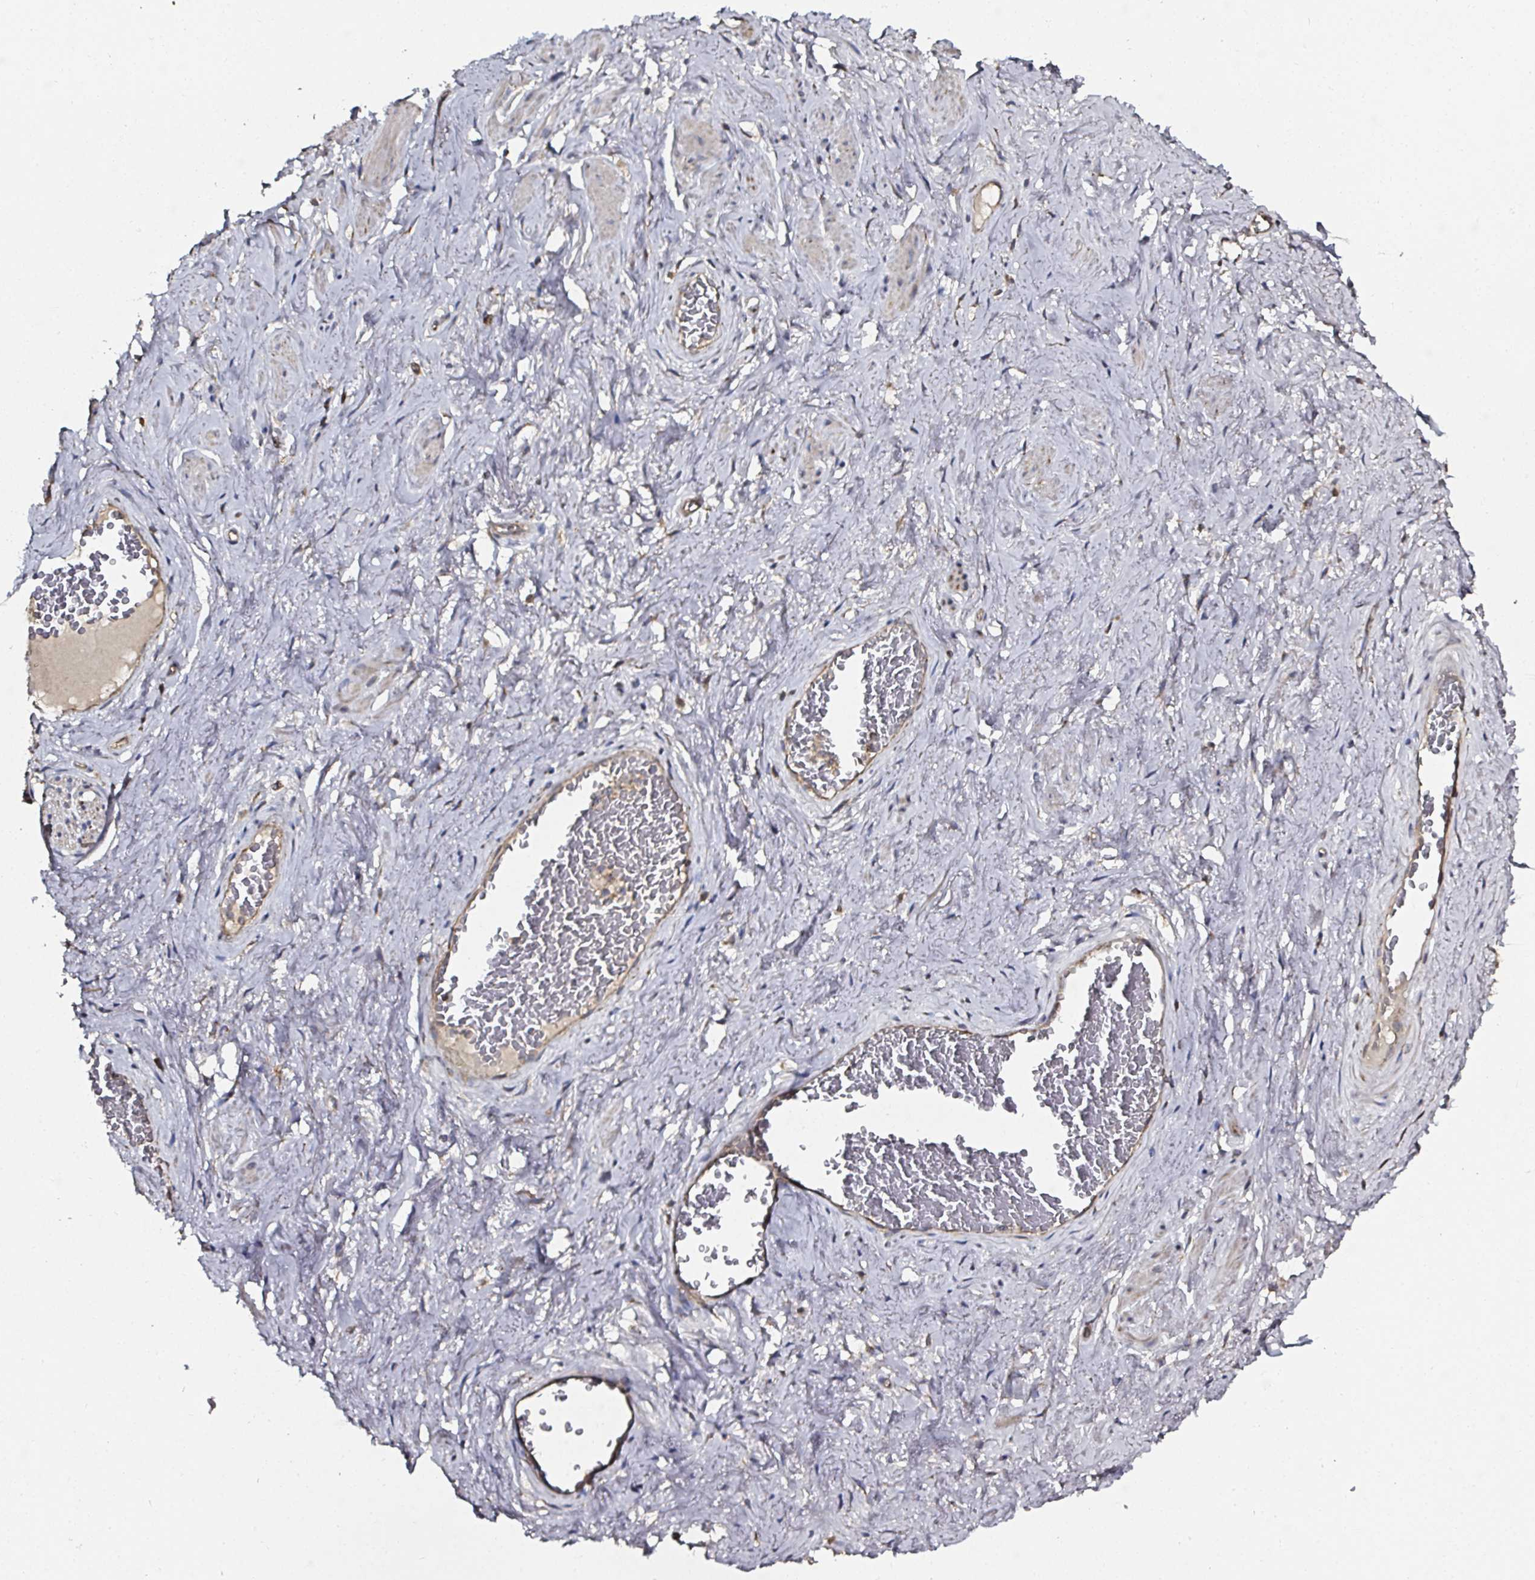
{"staining": {"intensity": "weak", "quantity": ">75%", "location": "cytoplasmic/membranous"}, "tissue": "adipose tissue", "cell_type": "Adipocytes", "image_type": "normal", "snomed": [{"axis": "morphology", "description": "Normal tissue, NOS"}, {"axis": "topography", "description": "Vagina"}, {"axis": "topography", "description": "Peripheral nerve tissue"}], "caption": "An IHC micrograph of unremarkable tissue is shown. Protein staining in brown labels weak cytoplasmic/membranous positivity in adipose tissue within adipocytes. (IHC, brightfield microscopy, high magnification).", "gene": "ATAD3A", "patient": {"sex": "female", "age": 71}}